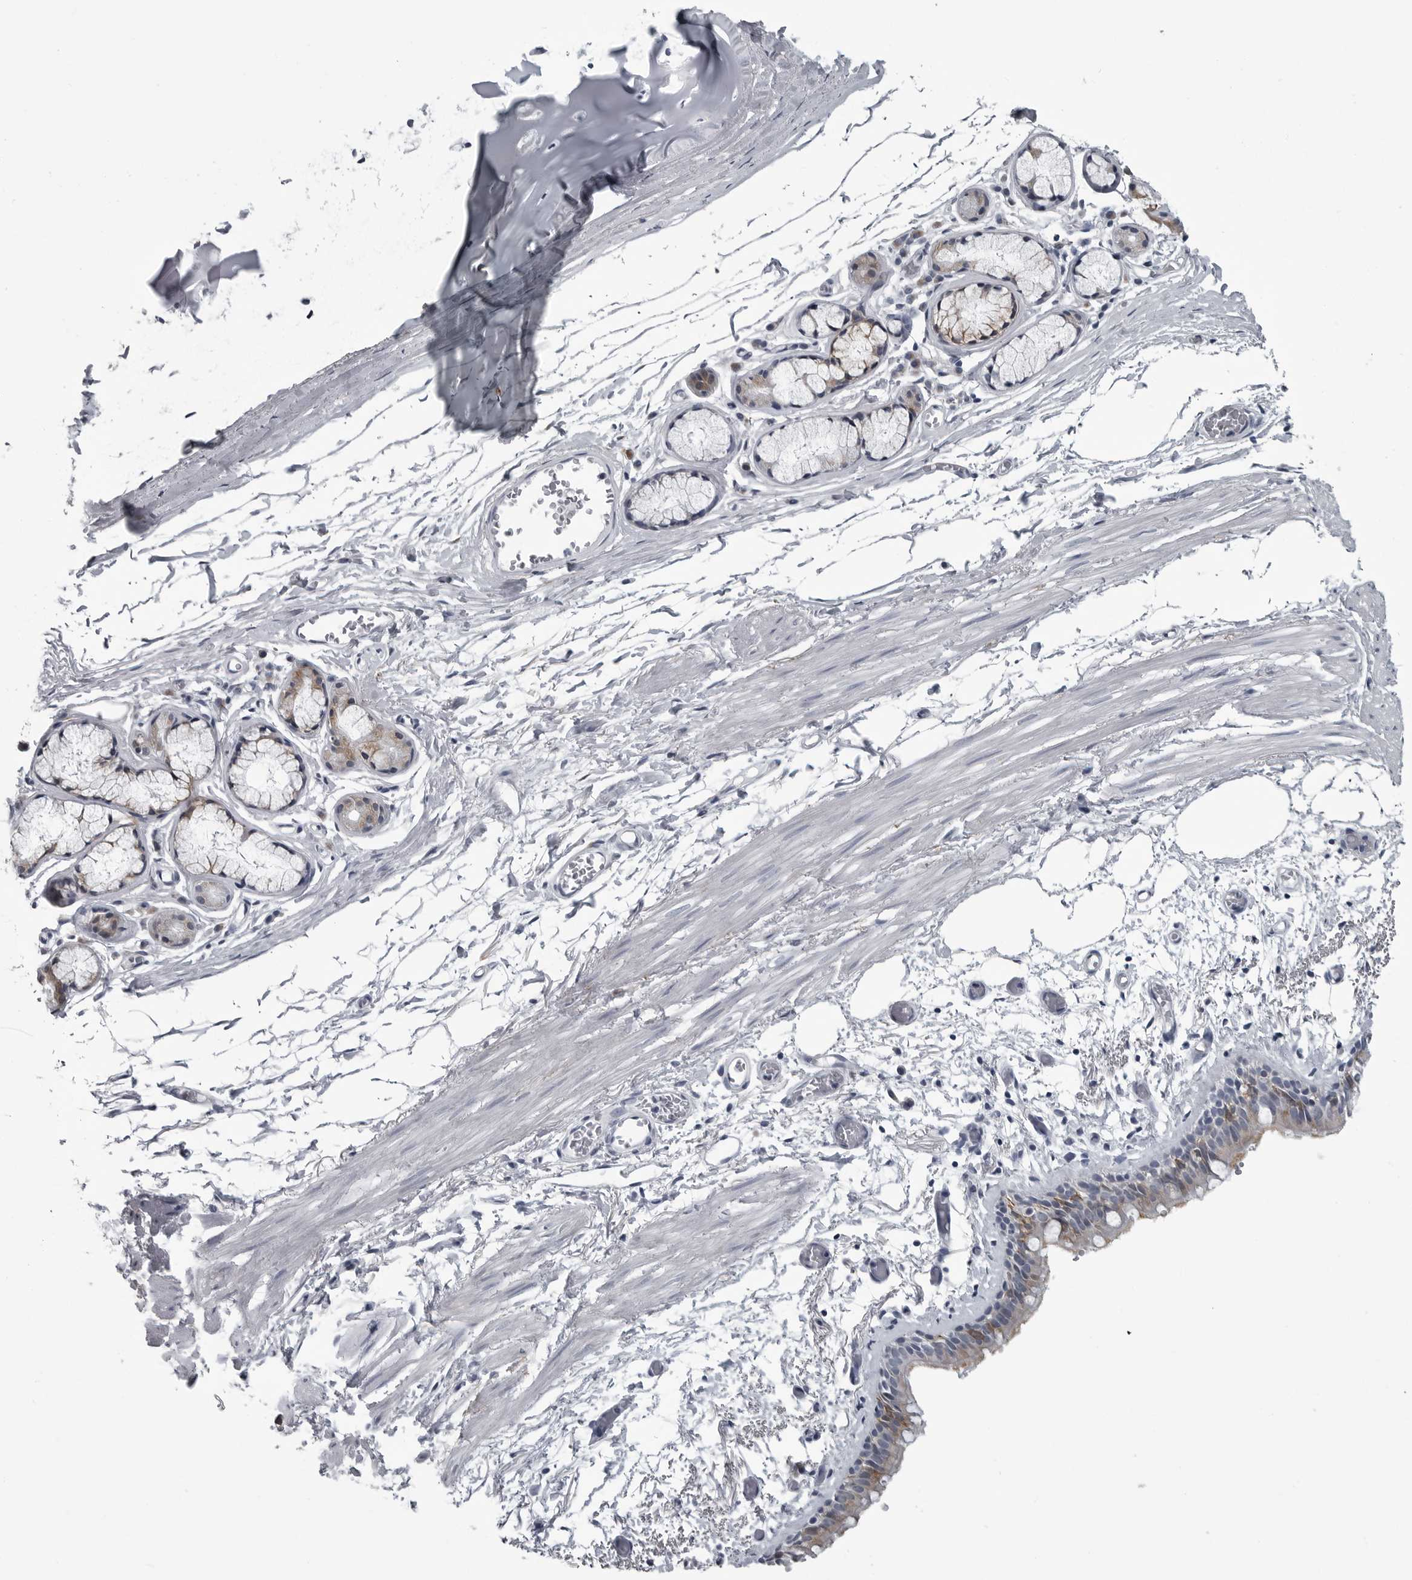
{"staining": {"intensity": "moderate", "quantity": "<25%", "location": "cytoplasmic/membranous"}, "tissue": "bronchus", "cell_type": "Respiratory epithelial cells", "image_type": "normal", "snomed": [{"axis": "morphology", "description": "Normal tissue, NOS"}, {"axis": "topography", "description": "Bronchus"}, {"axis": "topography", "description": "Lung"}], "caption": "This image exhibits immunohistochemistry staining of benign human bronchus, with low moderate cytoplasmic/membranous expression in approximately <25% of respiratory epithelial cells.", "gene": "MYOC", "patient": {"sex": "male", "age": 56}}